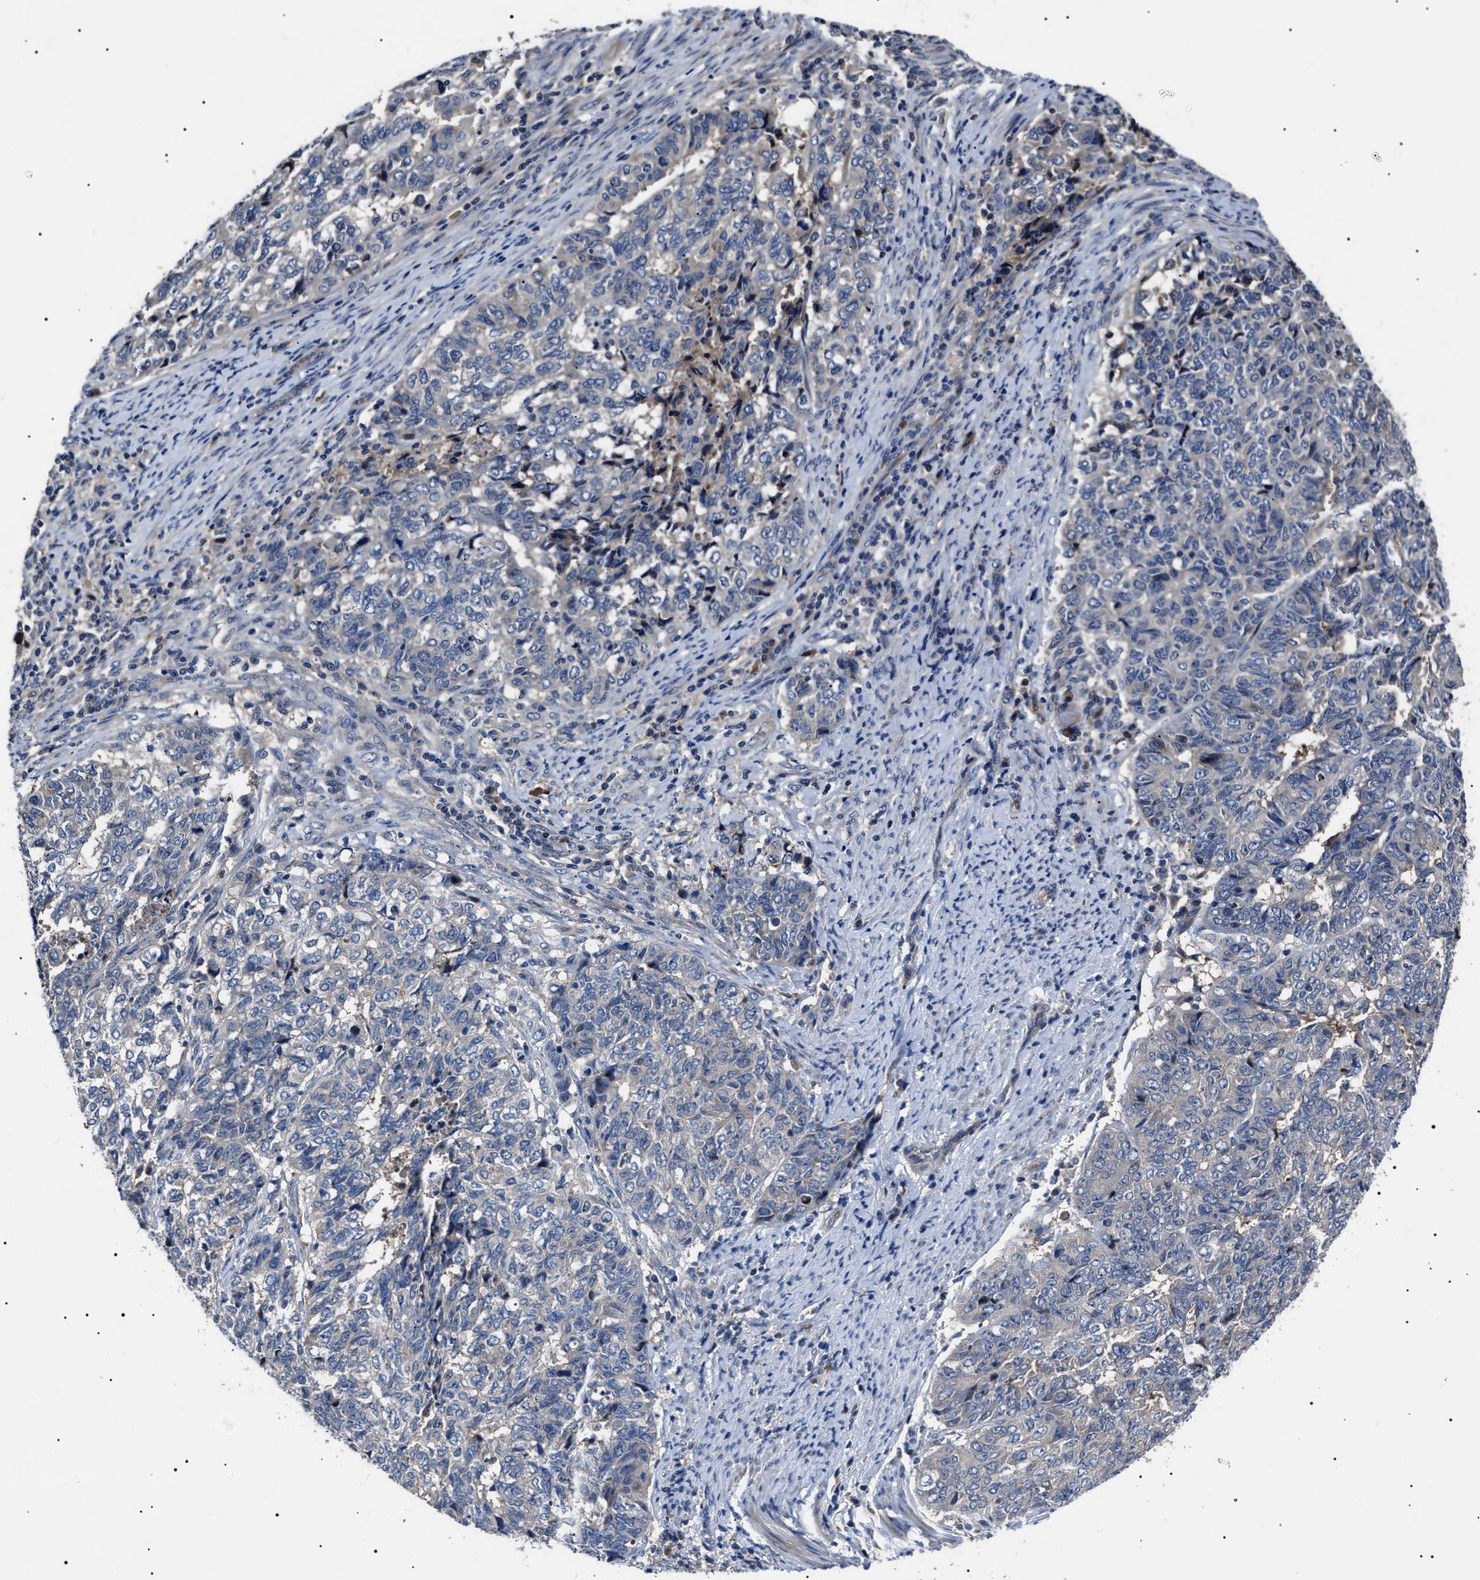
{"staining": {"intensity": "negative", "quantity": "none", "location": "none"}, "tissue": "endometrial cancer", "cell_type": "Tumor cells", "image_type": "cancer", "snomed": [{"axis": "morphology", "description": "Adenocarcinoma, NOS"}, {"axis": "topography", "description": "Endometrium"}], "caption": "This is an IHC histopathology image of endometrial adenocarcinoma. There is no positivity in tumor cells.", "gene": "IFT81", "patient": {"sex": "female", "age": 80}}